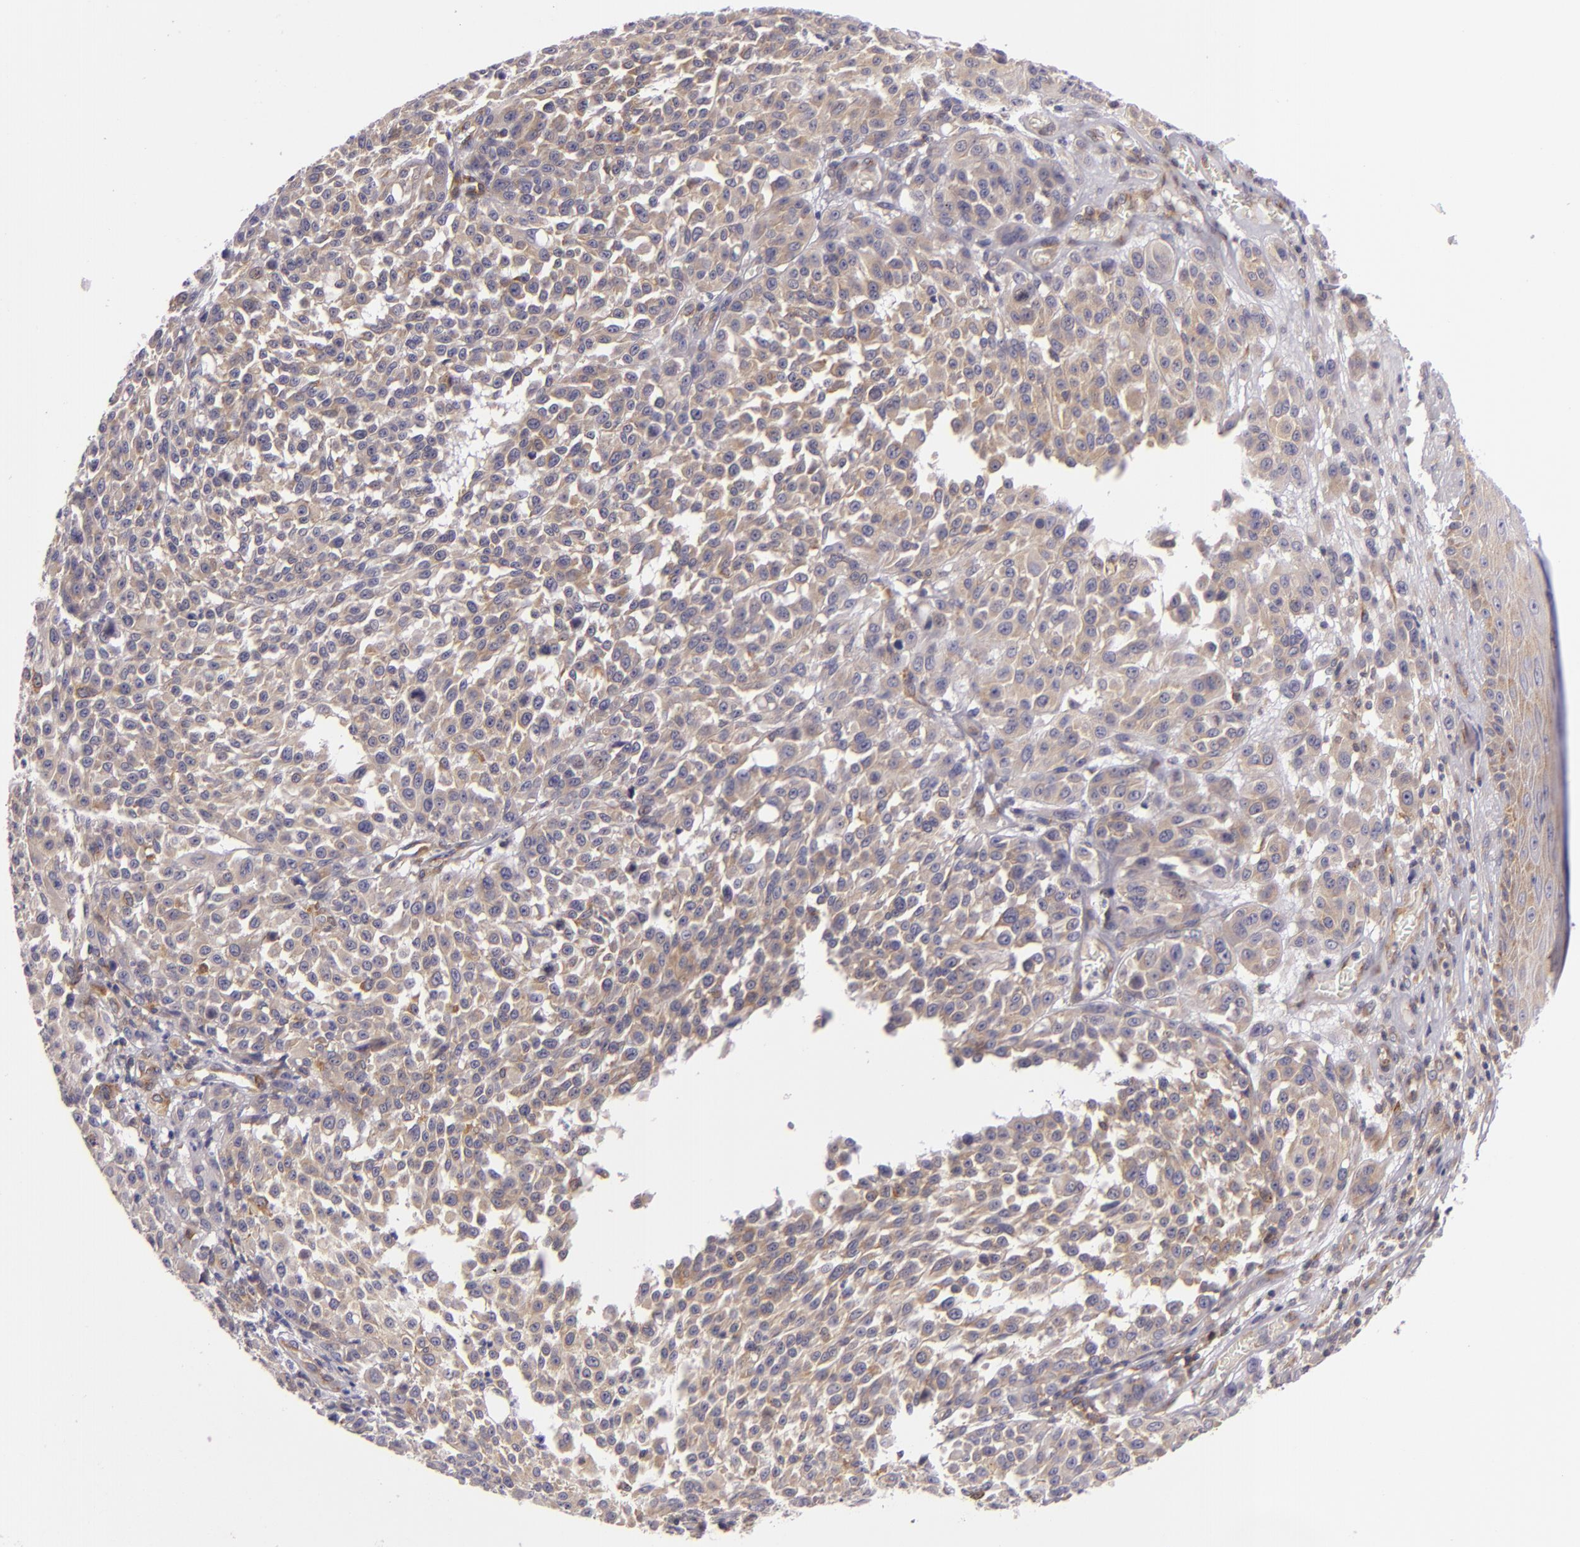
{"staining": {"intensity": "weak", "quantity": "25%-75%", "location": "cytoplasmic/membranous"}, "tissue": "melanoma", "cell_type": "Tumor cells", "image_type": "cancer", "snomed": [{"axis": "morphology", "description": "Malignant melanoma, NOS"}, {"axis": "topography", "description": "Skin"}], "caption": "Immunohistochemical staining of human melanoma exhibits weak cytoplasmic/membranous protein expression in about 25%-75% of tumor cells.", "gene": "UPF3B", "patient": {"sex": "female", "age": 49}}